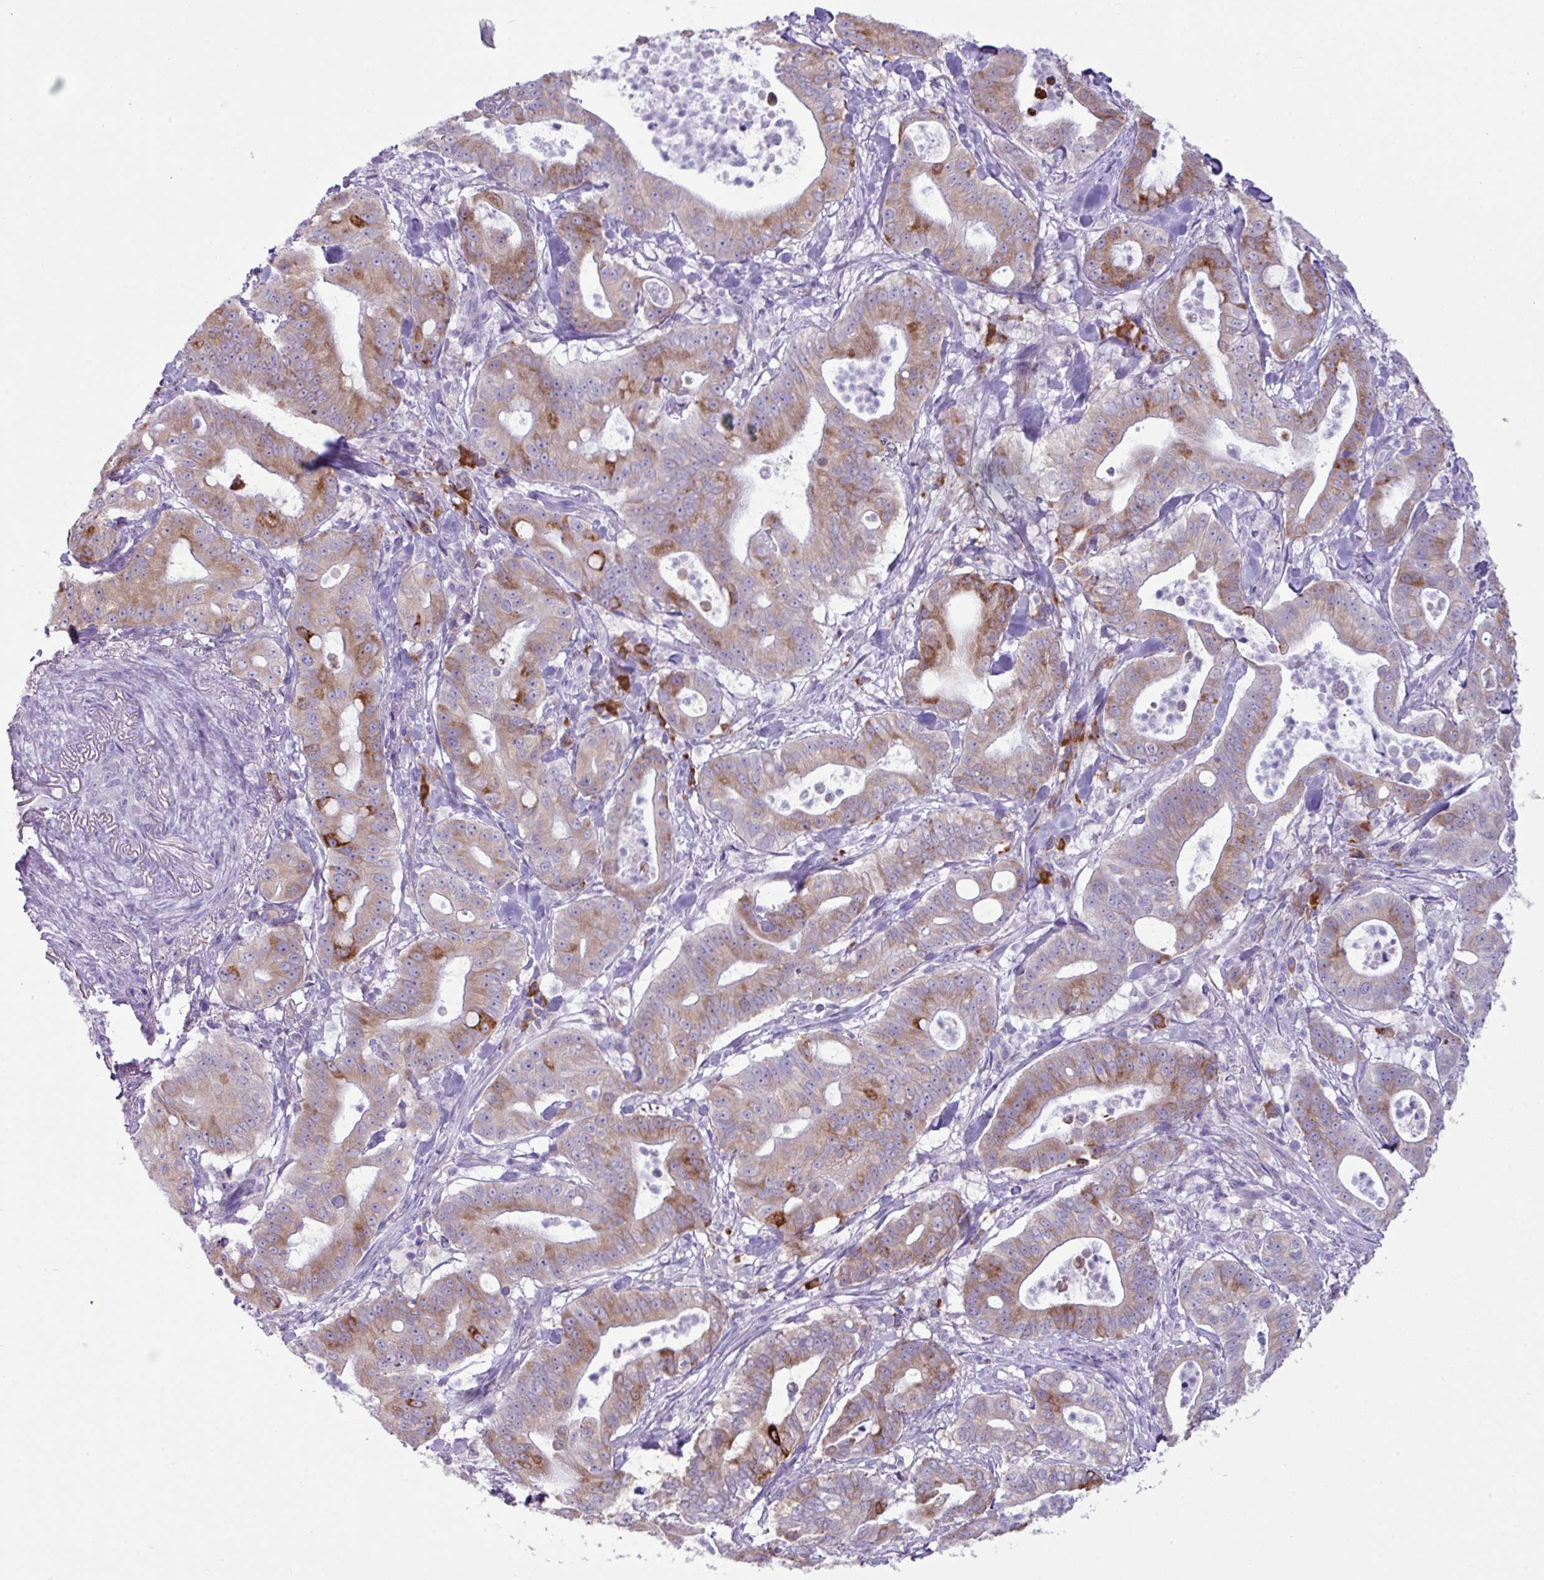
{"staining": {"intensity": "strong", "quantity": "<25%", "location": "cytoplasmic/membranous"}, "tissue": "pancreatic cancer", "cell_type": "Tumor cells", "image_type": "cancer", "snomed": [{"axis": "morphology", "description": "Adenocarcinoma, NOS"}, {"axis": "topography", "description": "Pancreas"}], "caption": "A brown stain labels strong cytoplasmic/membranous expression of a protein in human pancreatic cancer (adenocarcinoma) tumor cells.", "gene": "RGS21", "patient": {"sex": "male", "age": 71}}